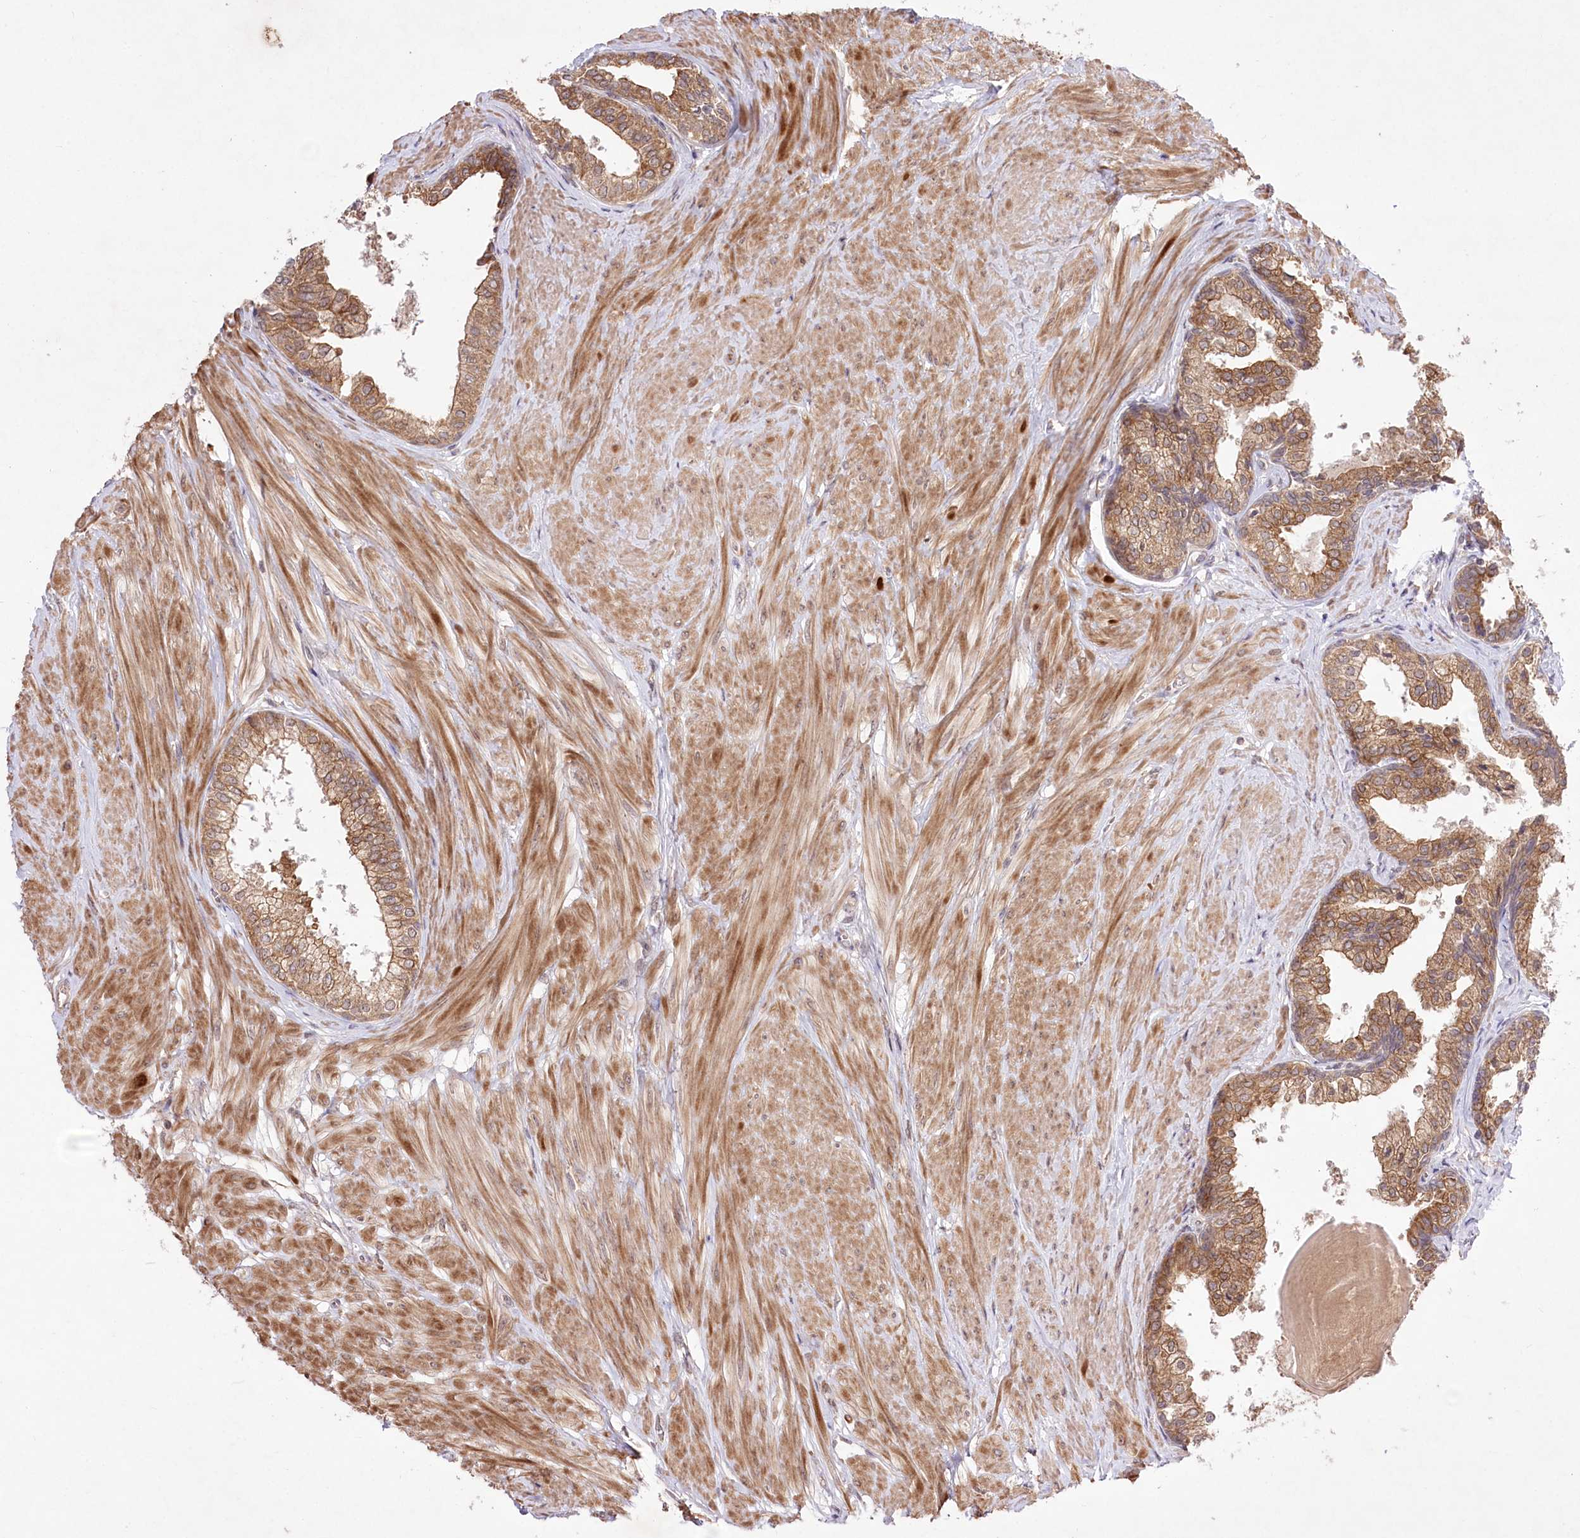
{"staining": {"intensity": "moderate", "quantity": ">75%", "location": "cytoplasmic/membranous"}, "tissue": "prostate", "cell_type": "Glandular cells", "image_type": "normal", "snomed": [{"axis": "morphology", "description": "Normal tissue, NOS"}, {"axis": "topography", "description": "Prostate"}], "caption": "Protein expression analysis of normal prostate shows moderate cytoplasmic/membranous staining in approximately >75% of glandular cells.", "gene": "HELT", "patient": {"sex": "male", "age": 48}}